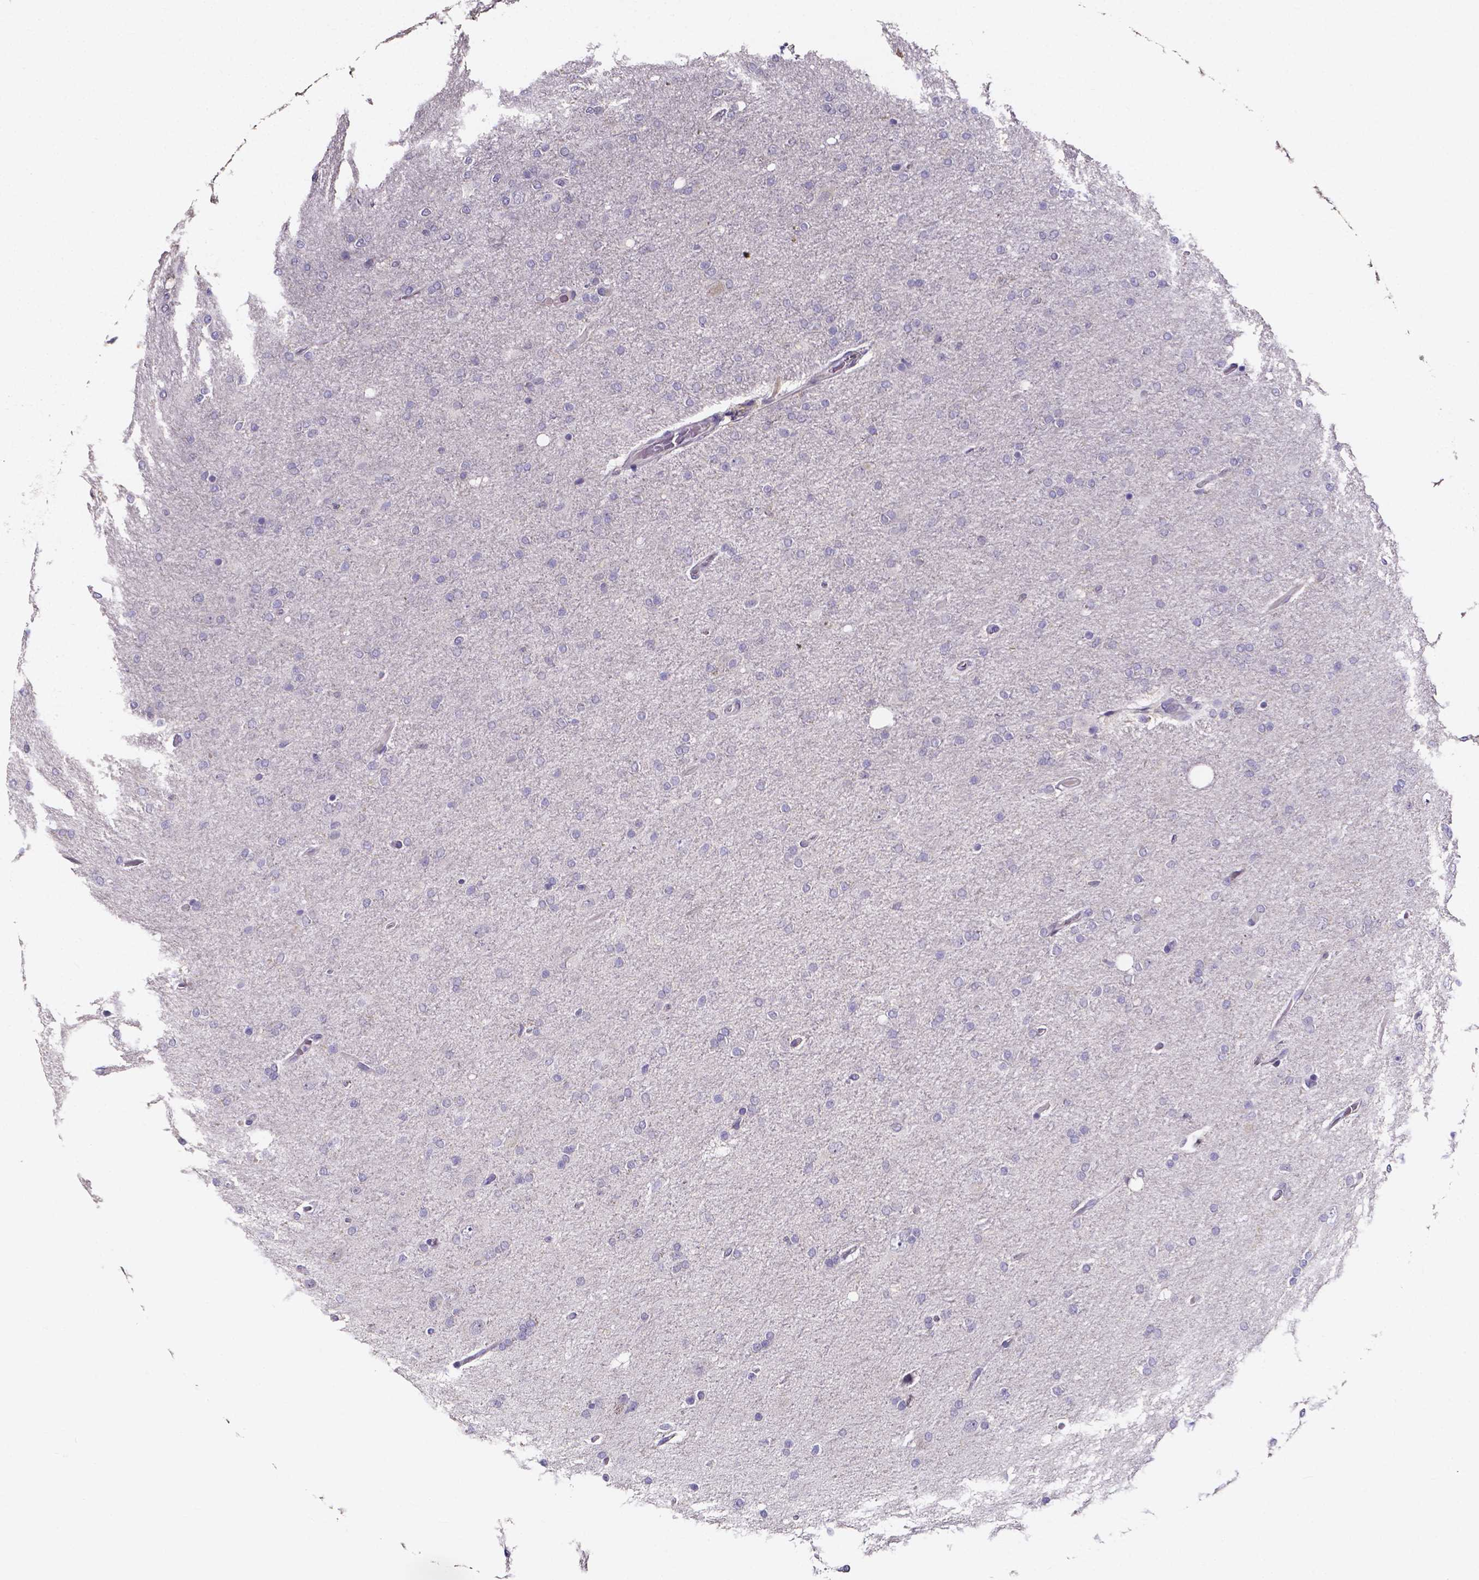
{"staining": {"intensity": "negative", "quantity": "none", "location": "none"}, "tissue": "glioma", "cell_type": "Tumor cells", "image_type": "cancer", "snomed": [{"axis": "morphology", "description": "Glioma, malignant, High grade"}, {"axis": "topography", "description": "Cerebral cortex"}], "caption": "Immunohistochemistry (IHC) photomicrograph of glioma stained for a protein (brown), which shows no positivity in tumor cells.", "gene": "SPOCD1", "patient": {"sex": "male", "age": 70}}